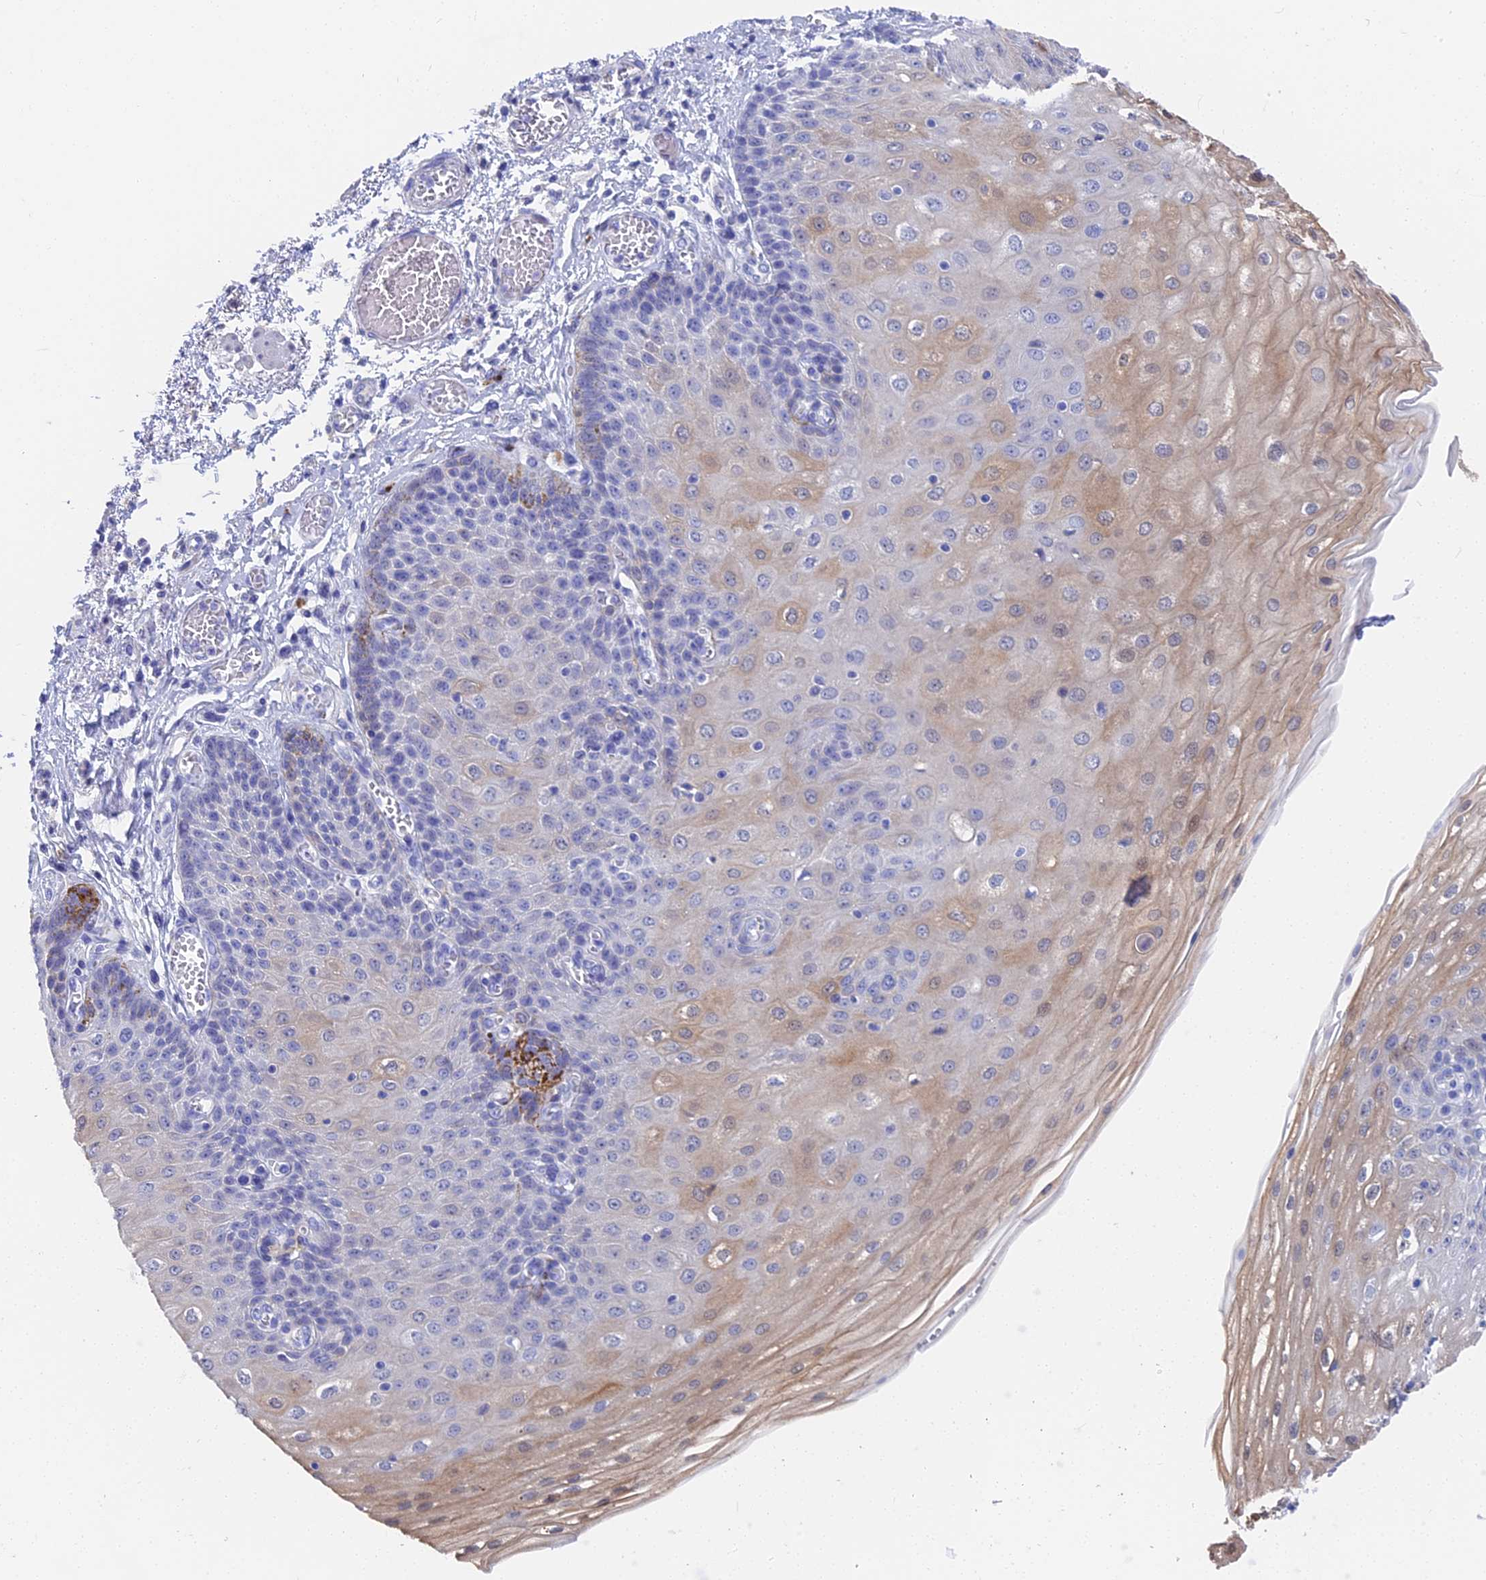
{"staining": {"intensity": "weak", "quantity": "25%-75%", "location": "cytoplasmic/membranous"}, "tissue": "esophagus", "cell_type": "Squamous epithelial cells", "image_type": "normal", "snomed": [{"axis": "morphology", "description": "Normal tissue, NOS"}, {"axis": "topography", "description": "Esophagus"}], "caption": "An immunohistochemistry histopathology image of unremarkable tissue is shown. Protein staining in brown labels weak cytoplasmic/membranous positivity in esophagus within squamous epithelial cells.", "gene": "VPS33B", "patient": {"sex": "male", "age": 81}}